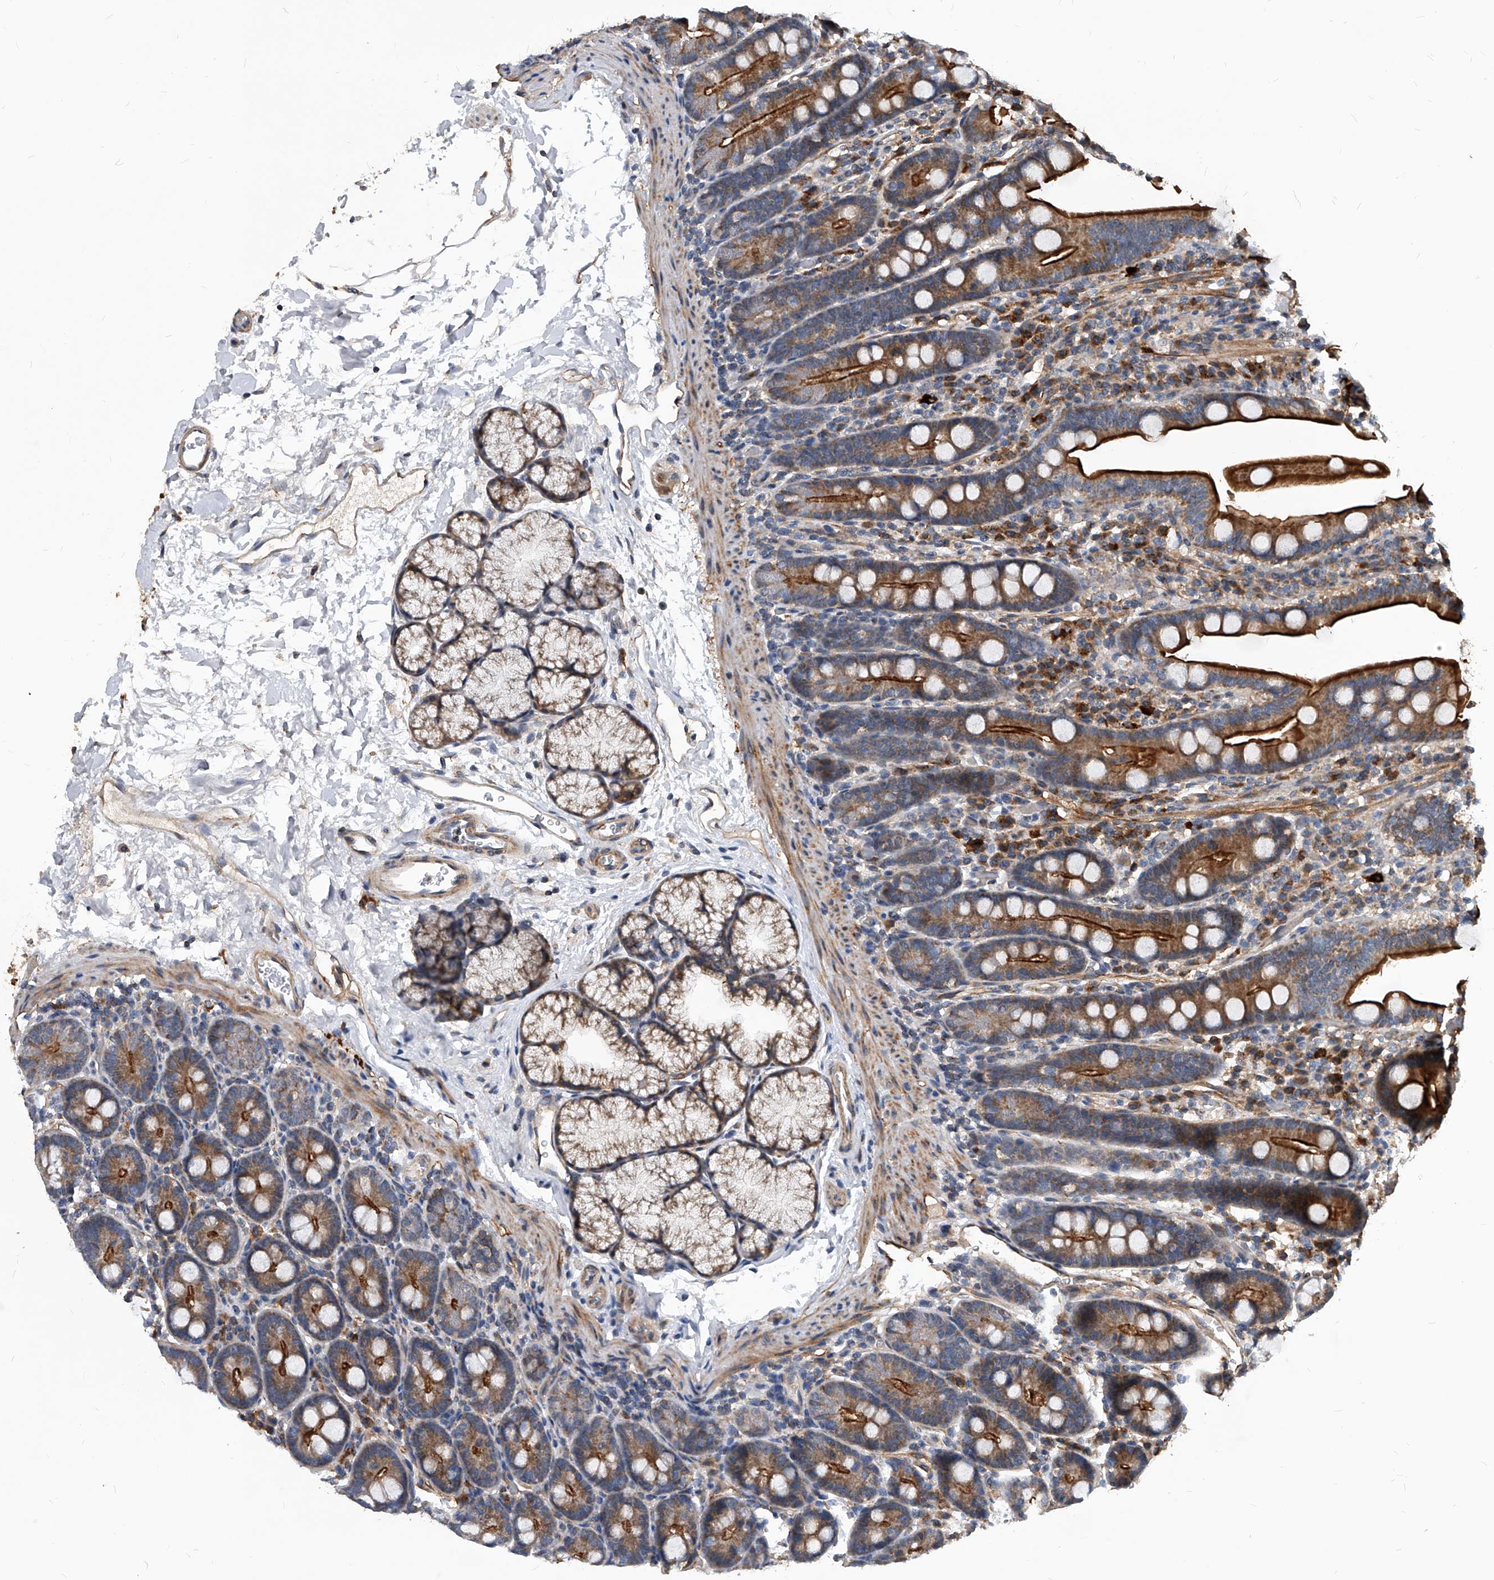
{"staining": {"intensity": "strong", "quantity": ">75%", "location": "cytoplasmic/membranous"}, "tissue": "duodenum", "cell_type": "Glandular cells", "image_type": "normal", "snomed": [{"axis": "morphology", "description": "Normal tissue, NOS"}, {"axis": "topography", "description": "Duodenum"}], "caption": "Immunohistochemistry of benign duodenum demonstrates high levels of strong cytoplasmic/membranous positivity in approximately >75% of glandular cells.", "gene": "SOBP", "patient": {"sex": "male", "age": 35}}